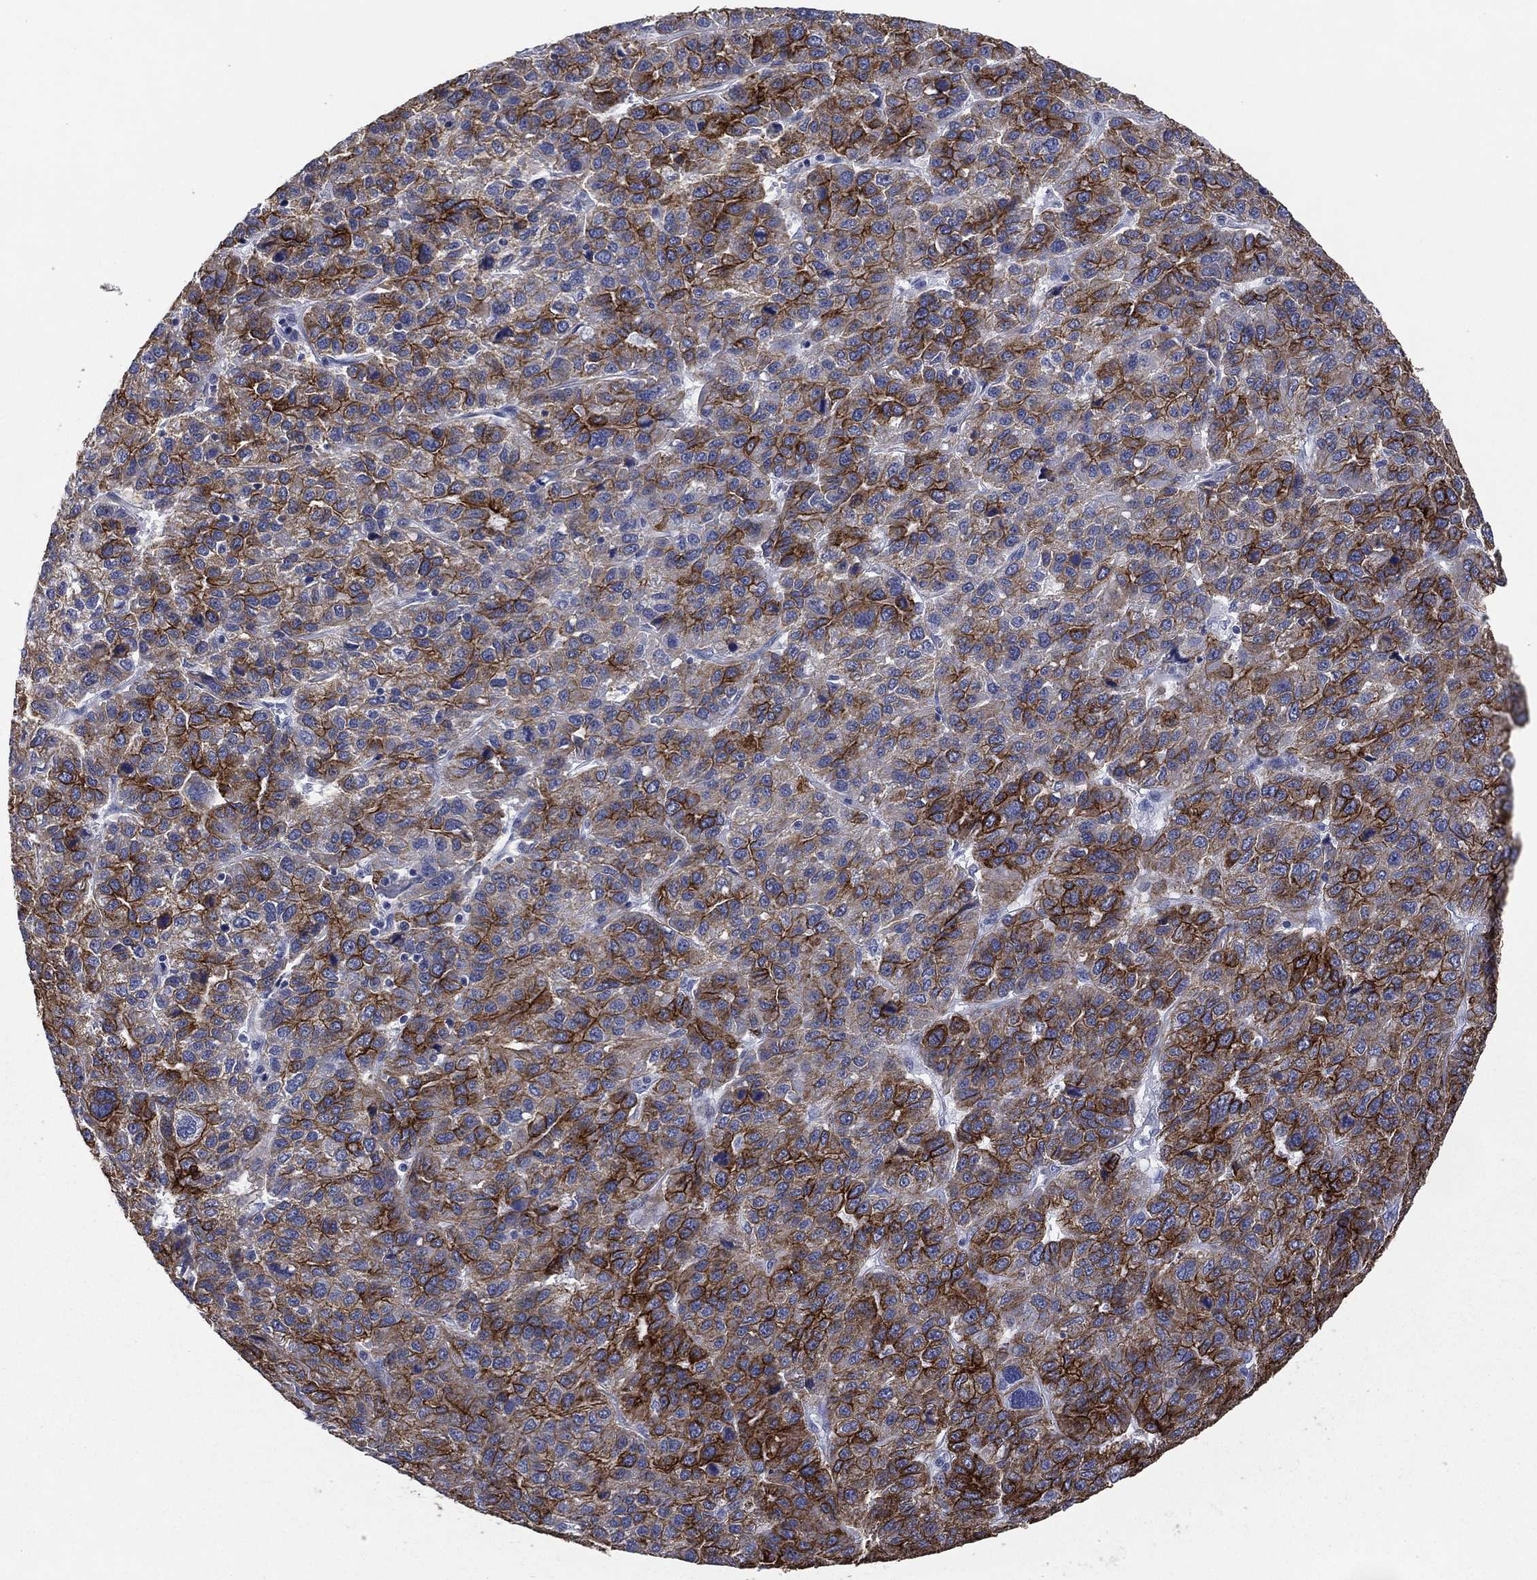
{"staining": {"intensity": "strong", "quantity": "25%-75%", "location": "cytoplasmic/membranous"}, "tissue": "liver cancer", "cell_type": "Tumor cells", "image_type": "cancer", "snomed": [{"axis": "morphology", "description": "Carcinoma, Hepatocellular, NOS"}, {"axis": "topography", "description": "Liver"}], "caption": "Liver cancer (hepatocellular carcinoma) tissue exhibits strong cytoplasmic/membranous staining in approximately 25%-75% of tumor cells, visualized by immunohistochemistry. The staining was performed using DAB (3,3'-diaminobenzidine), with brown indicating positive protein expression. Nuclei are stained blue with hematoxylin.", "gene": "KRT7", "patient": {"sex": "male", "age": 69}}